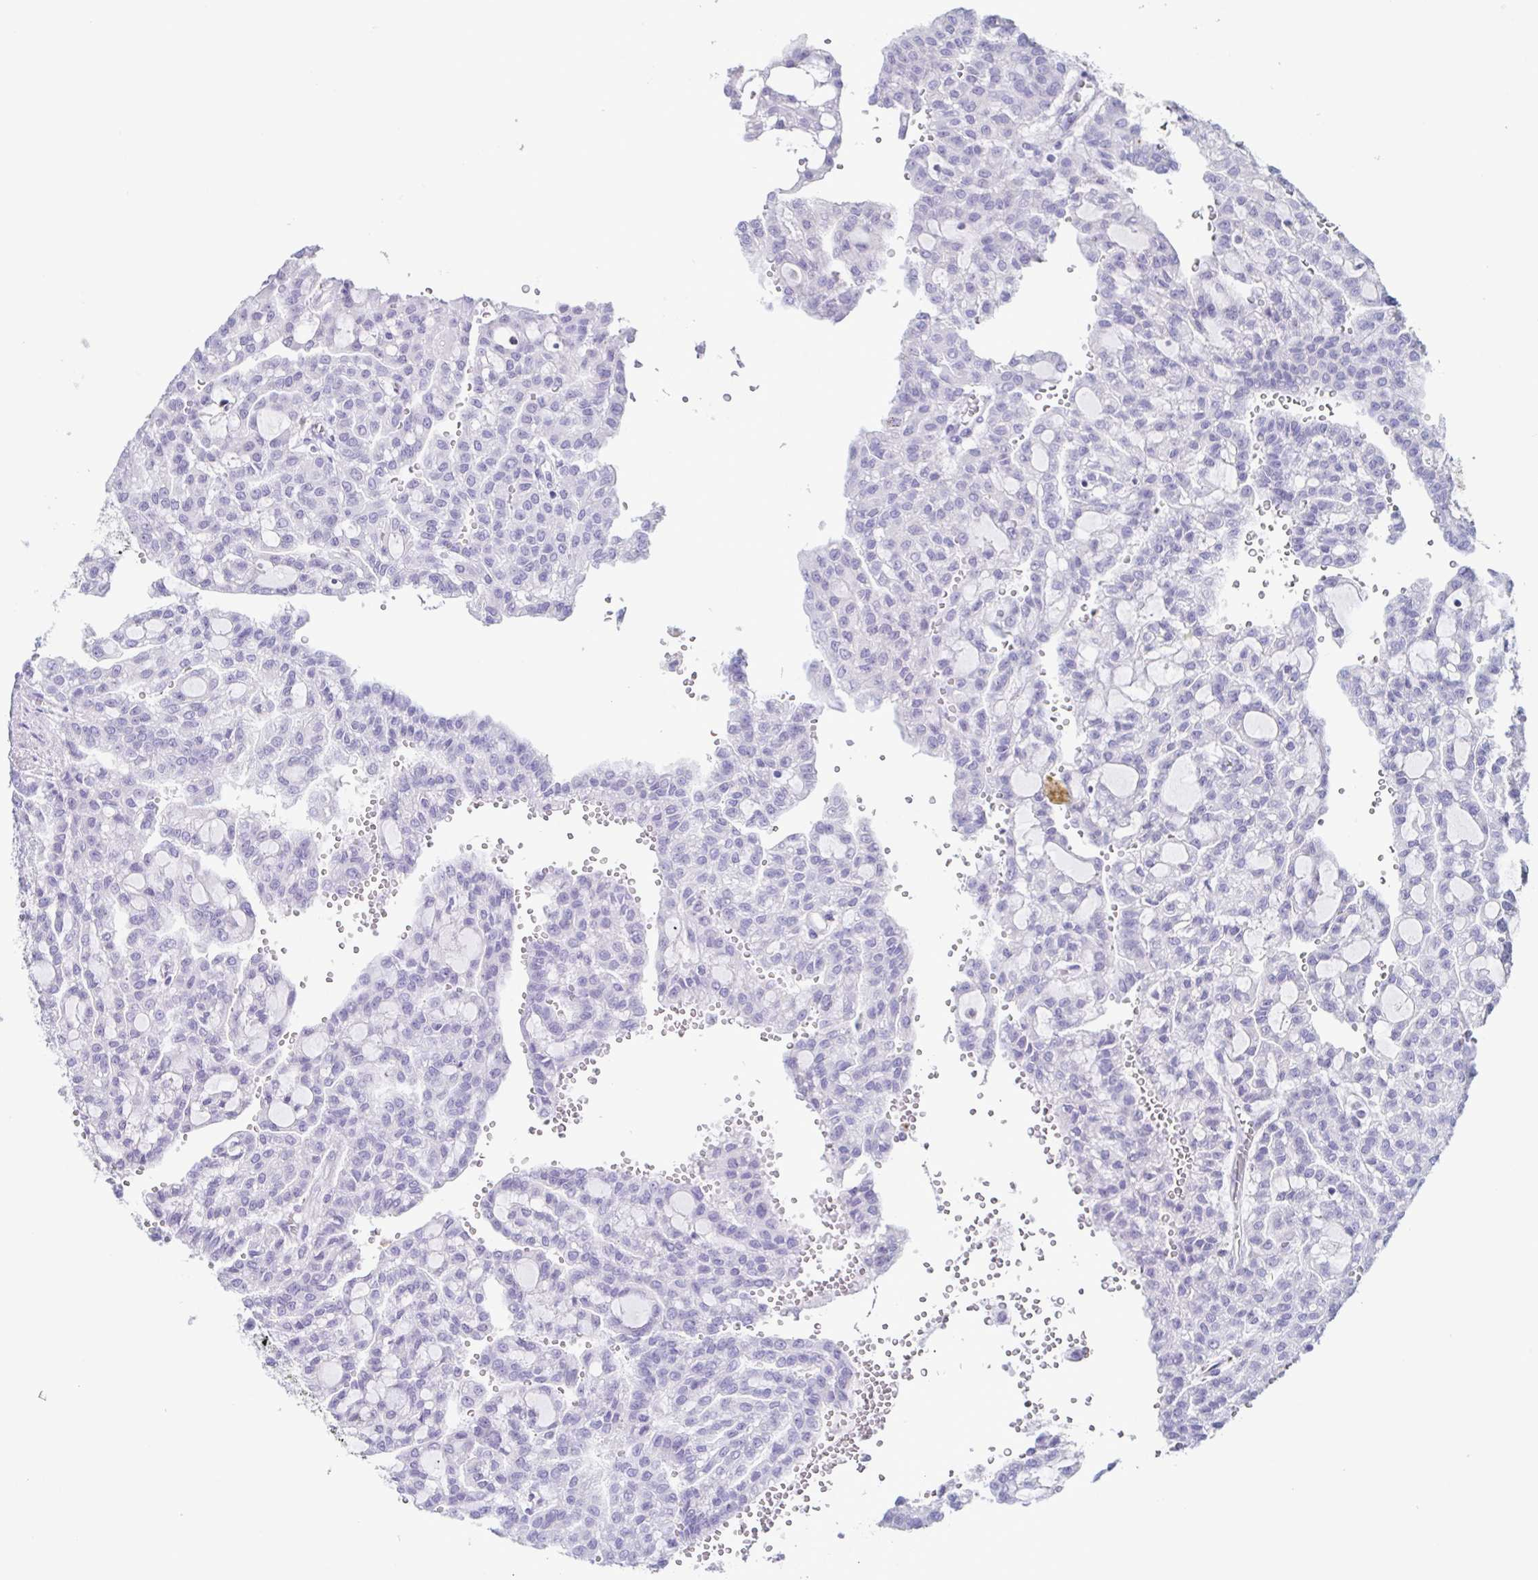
{"staining": {"intensity": "negative", "quantity": "none", "location": "none"}, "tissue": "renal cancer", "cell_type": "Tumor cells", "image_type": "cancer", "snomed": [{"axis": "morphology", "description": "Adenocarcinoma, NOS"}, {"axis": "topography", "description": "Kidney"}], "caption": "Human renal cancer stained for a protein using IHC displays no expression in tumor cells.", "gene": "AZU1", "patient": {"sex": "male", "age": 63}}